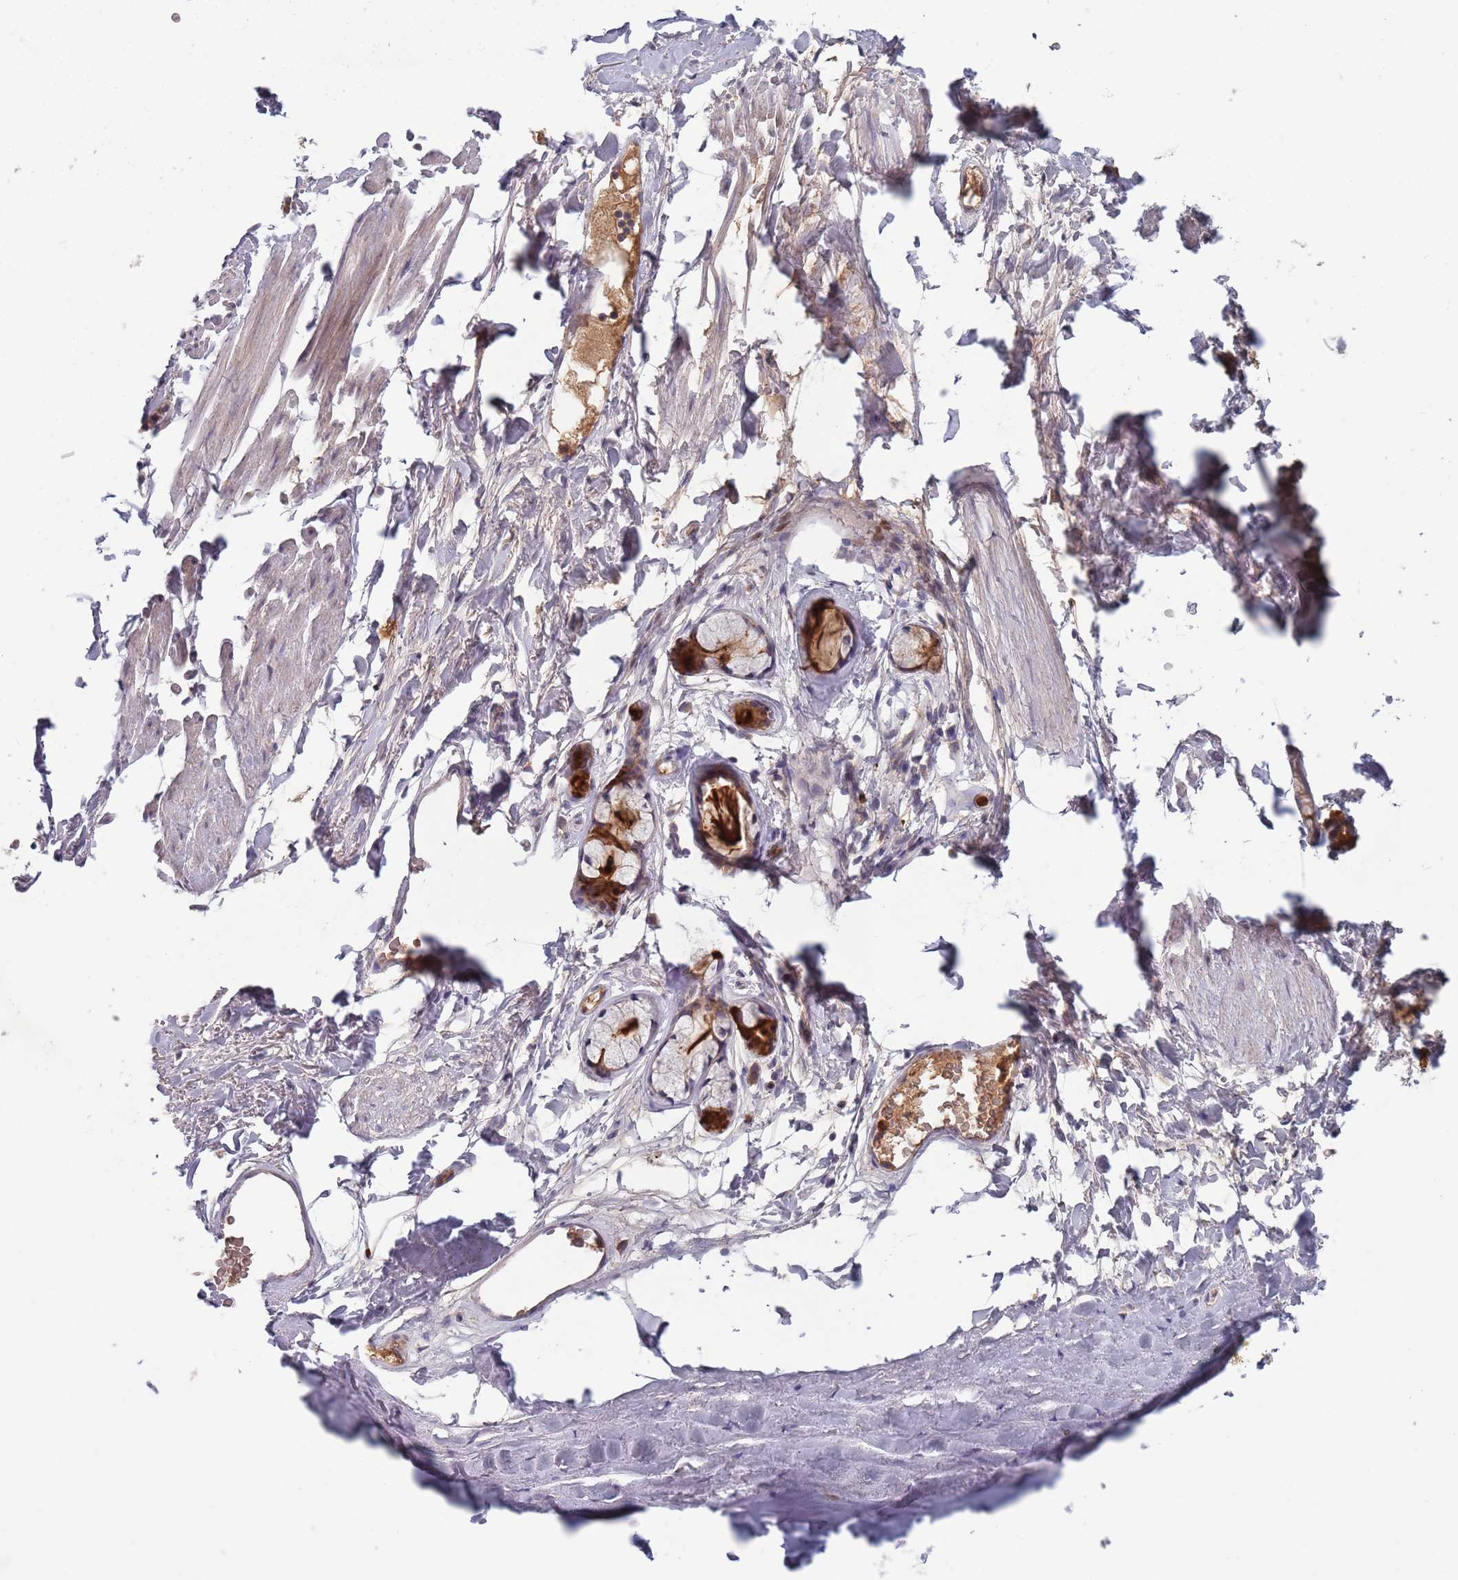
{"staining": {"intensity": "negative", "quantity": "none", "location": "none"}, "tissue": "adipose tissue", "cell_type": "Adipocytes", "image_type": "normal", "snomed": [{"axis": "morphology", "description": "Normal tissue, NOS"}, {"axis": "topography", "description": "Lymph node"}, {"axis": "topography", "description": "Bronchus"}], "caption": "DAB (3,3'-diaminobenzidine) immunohistochemical staining of benign adipose tissue exhibits no significant positivity in adipocytes. (Stains: DAB immunohistochemistry with hematoxylin counter stain, Microscopy: brightfield microscopy at high magnification).", "gene": "TYW1B", "patient": {"sex": "male", "age": 63}}